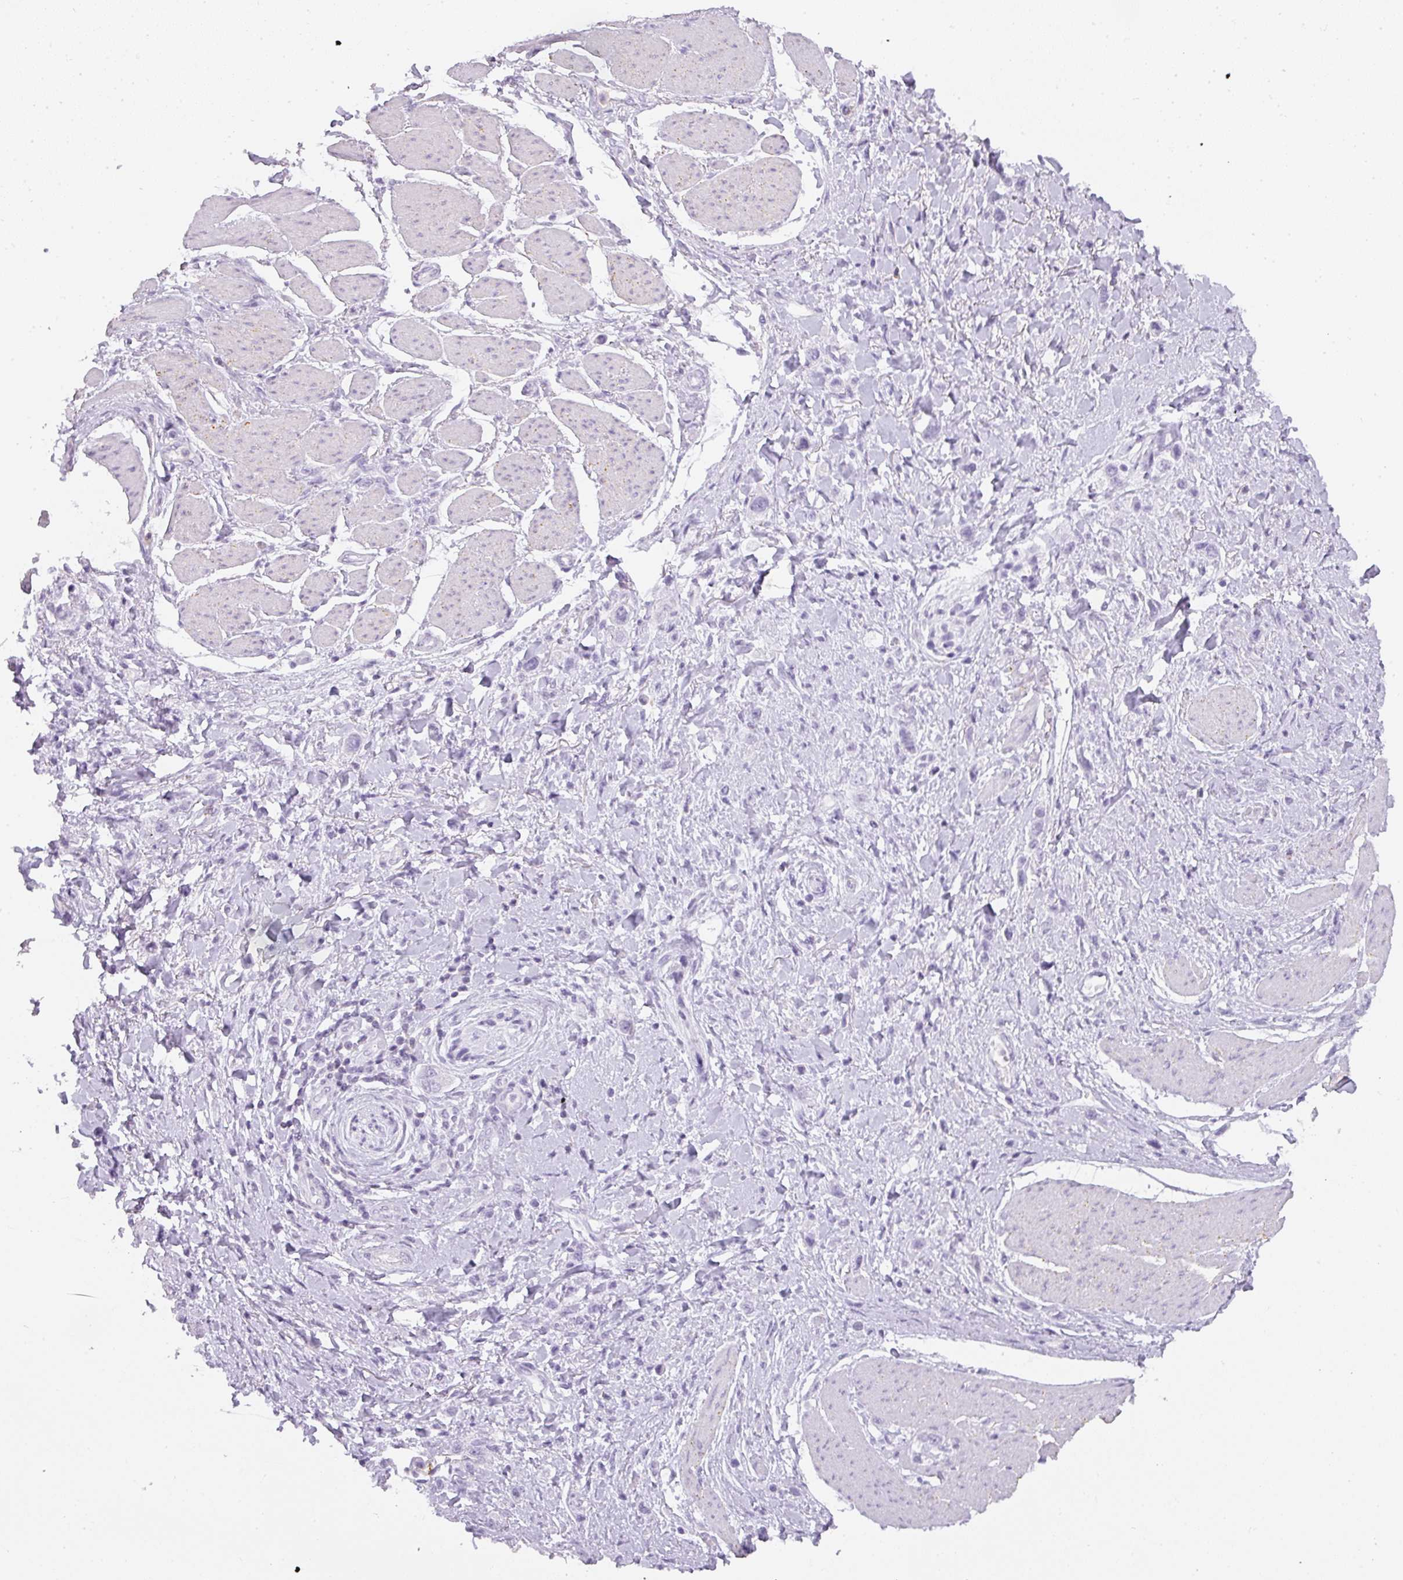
{"staining": {"intensity": "negative", "quantity": "none", "location": "none"}, "tissue": "stomach cancer", "cell_type": "Tumor cells", "image_type": "cancer", "snomed": [{"axis": "morphology", "description": "Adenocarcinoma, NOS"}, {"axis": "topography", "description": "Stomach"}], "caption": "Immunohistochemistry (IHC) histopathology image of neoplastic tissue: stomach adenocarcinoma stained with DAB shows no significant protein expression in tumor cells. (DAB IHC visualized using brightfield microscopy, high magnification).", "gene": "TMEM42", "patient": {"sex": "female", "age": 65}}